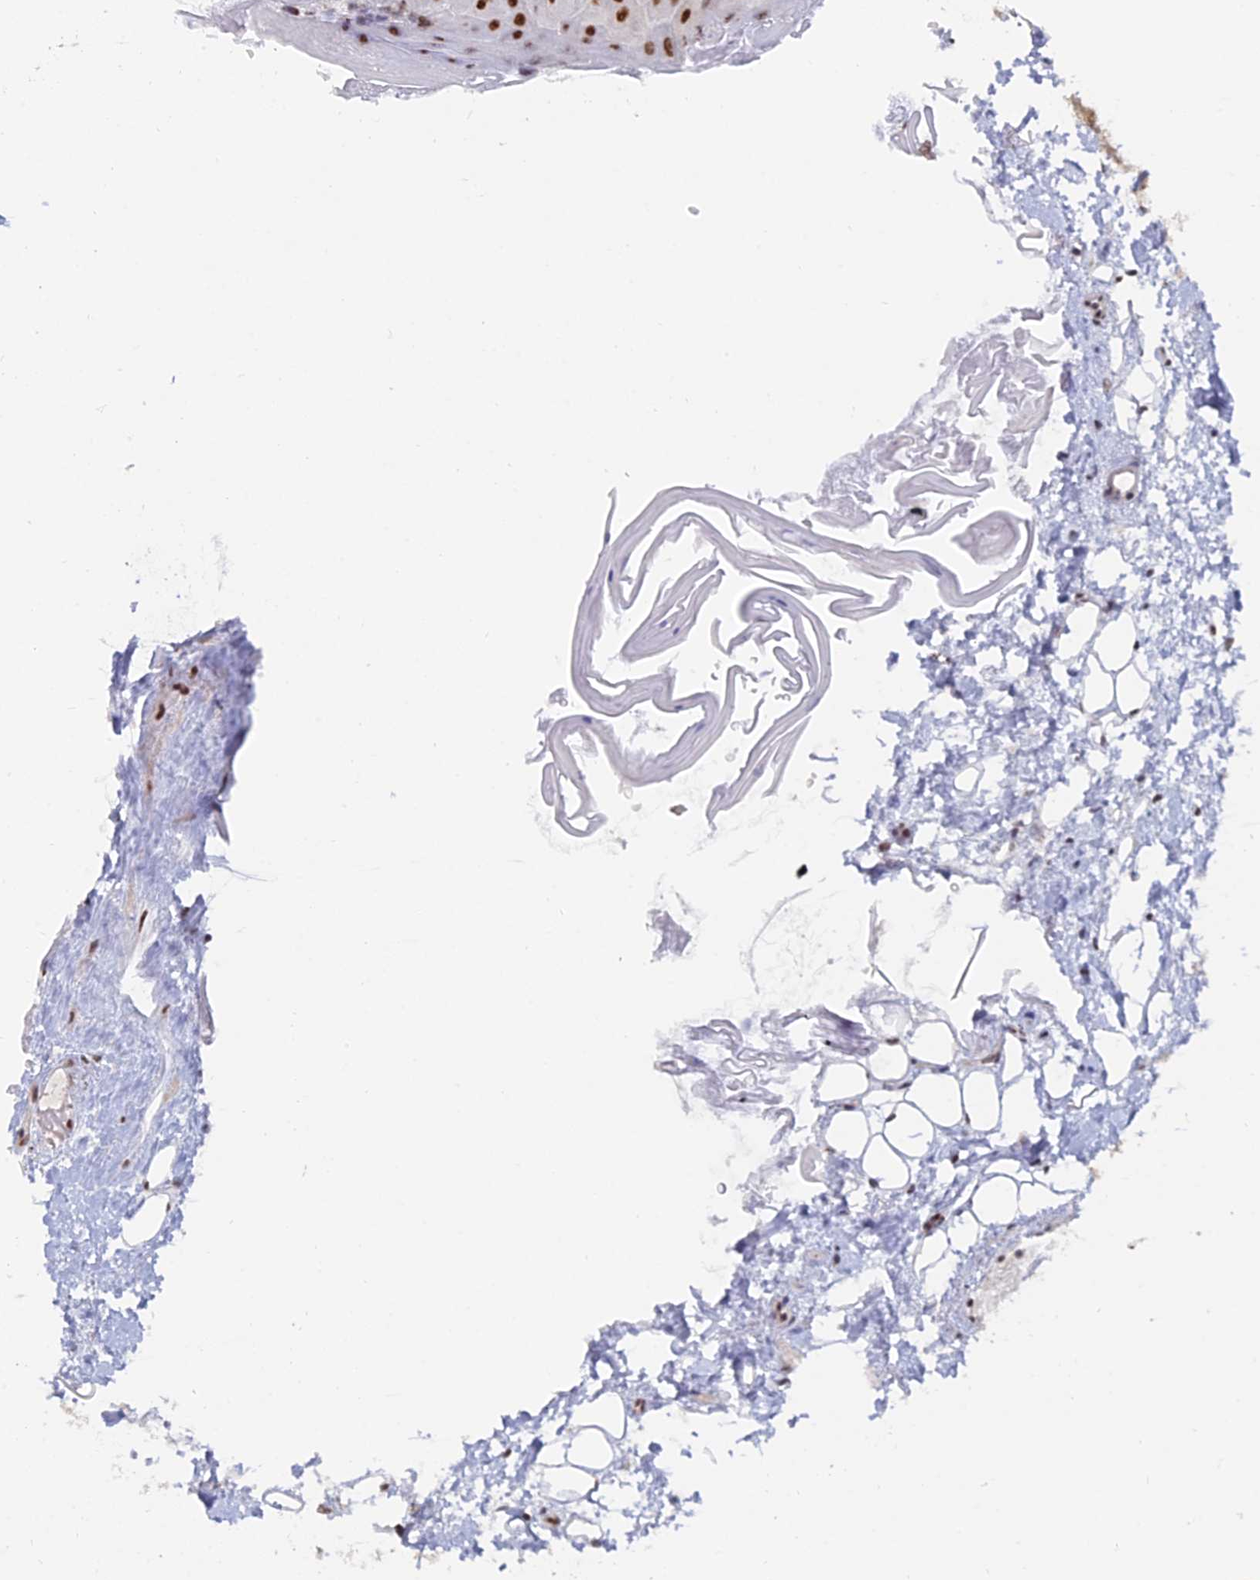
{"staining": {"intensity": "strong", "quantity": "25%-75%", "location": "nuclear"}, "tissue": "oral mucosa", "cell_type": "Squamous epithelial cells", "image_type": "normal", "snomed": [{"axis": "morphology", "description": "Normal tissue, NOS"}, {"axis": "topography", "description": "Oral tissue"}], "caption": "An IHC histopathology image of benign tissue is shown. Protein staining in brown highlights strong nuclear positivity in oral mucosa within squamous epithelial cells. The staining was performed using DAB (3,3'-diaminobenzidine), with brown indicating positive protein expression. Nuclei are stained blue with hematoxylin.", "gene": "THOC3", "patient": {"sex": "male", "age": 66}}